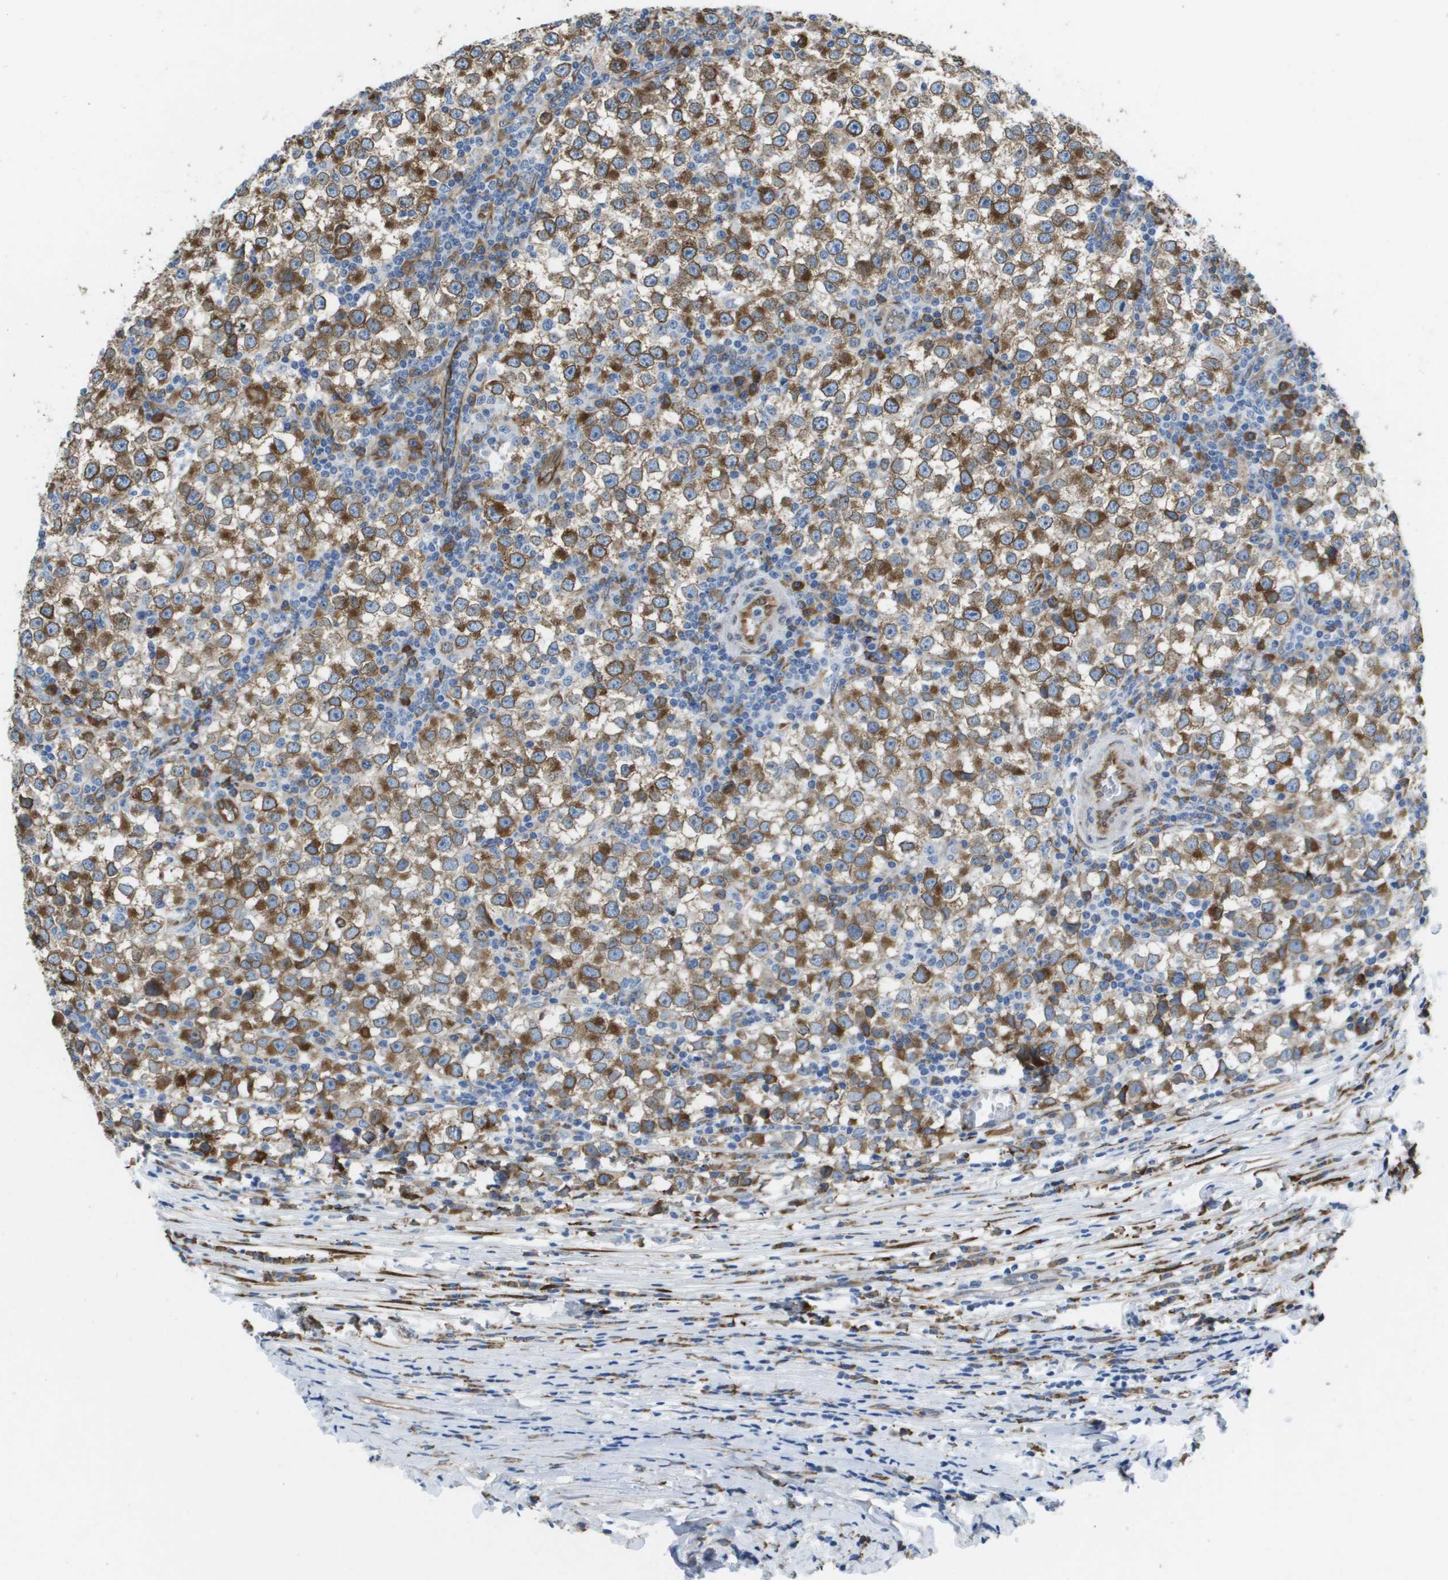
{"staining": {"intensity": "moderate", "quantity": ">75%", "location": "cytoplasmic/membranous"}, "tissue": "testis cancer", "cell_type": "Tumor cells", "image_type": "cancer", "snomed": [{"axis": "morphology", "description": "Seminoma, NOS"}, {"axis": "topography", "description": "Testis"}], "caption": "Immunohistochemistry image of neoplastic tissue: human seminoma (testis) stained using IHC exhibits medium levels of moderate protein expression localized specifically in the cytoplasmic/membranous of tumor cells, appearing as a cytoplasmic/membranous brown color.", "gene": "ST3GAL2", "patient": {"sex": "male", "age": 65}}